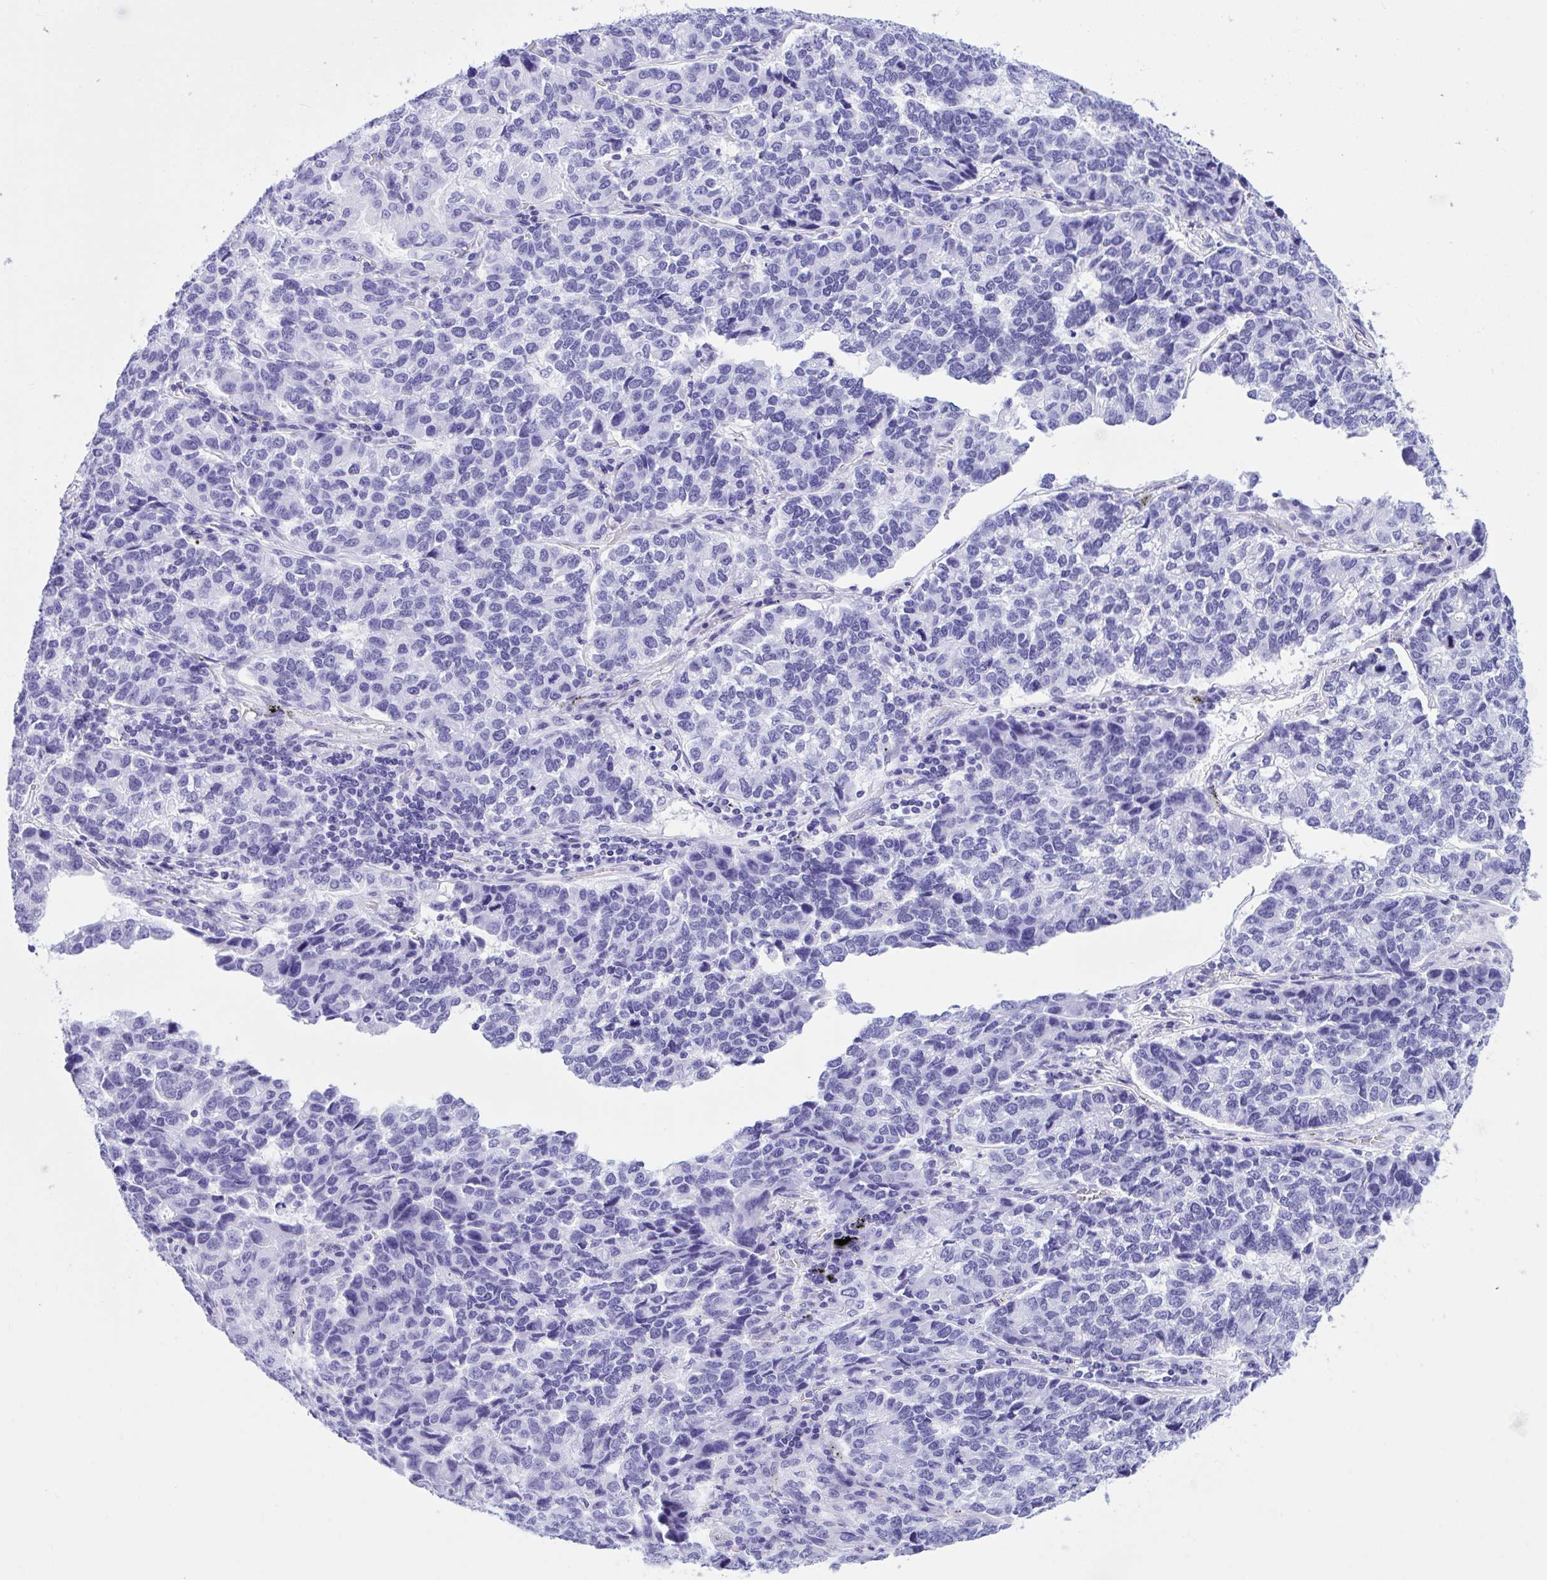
{"staining": {"intensity": "negative", "quantity": "none", "location": "none"}, "tissue": "lung cancer", "cell_type": "Tumor cells", "image_type": "cancer", "snomed": [{"axis": "morphology", "description": "Adenocarcinoma, NOS"}, {"axis": "topography", "description": "Lymph node"}, {"axis": "topography", "description": "Lung"}], "caption": "Human lung adenocarcinoma stained for a protein using immunohistochemistry displays no positivity in tumor cells.", "gene": "TLN2", "patient": {"sex": "male", "age": 66}}